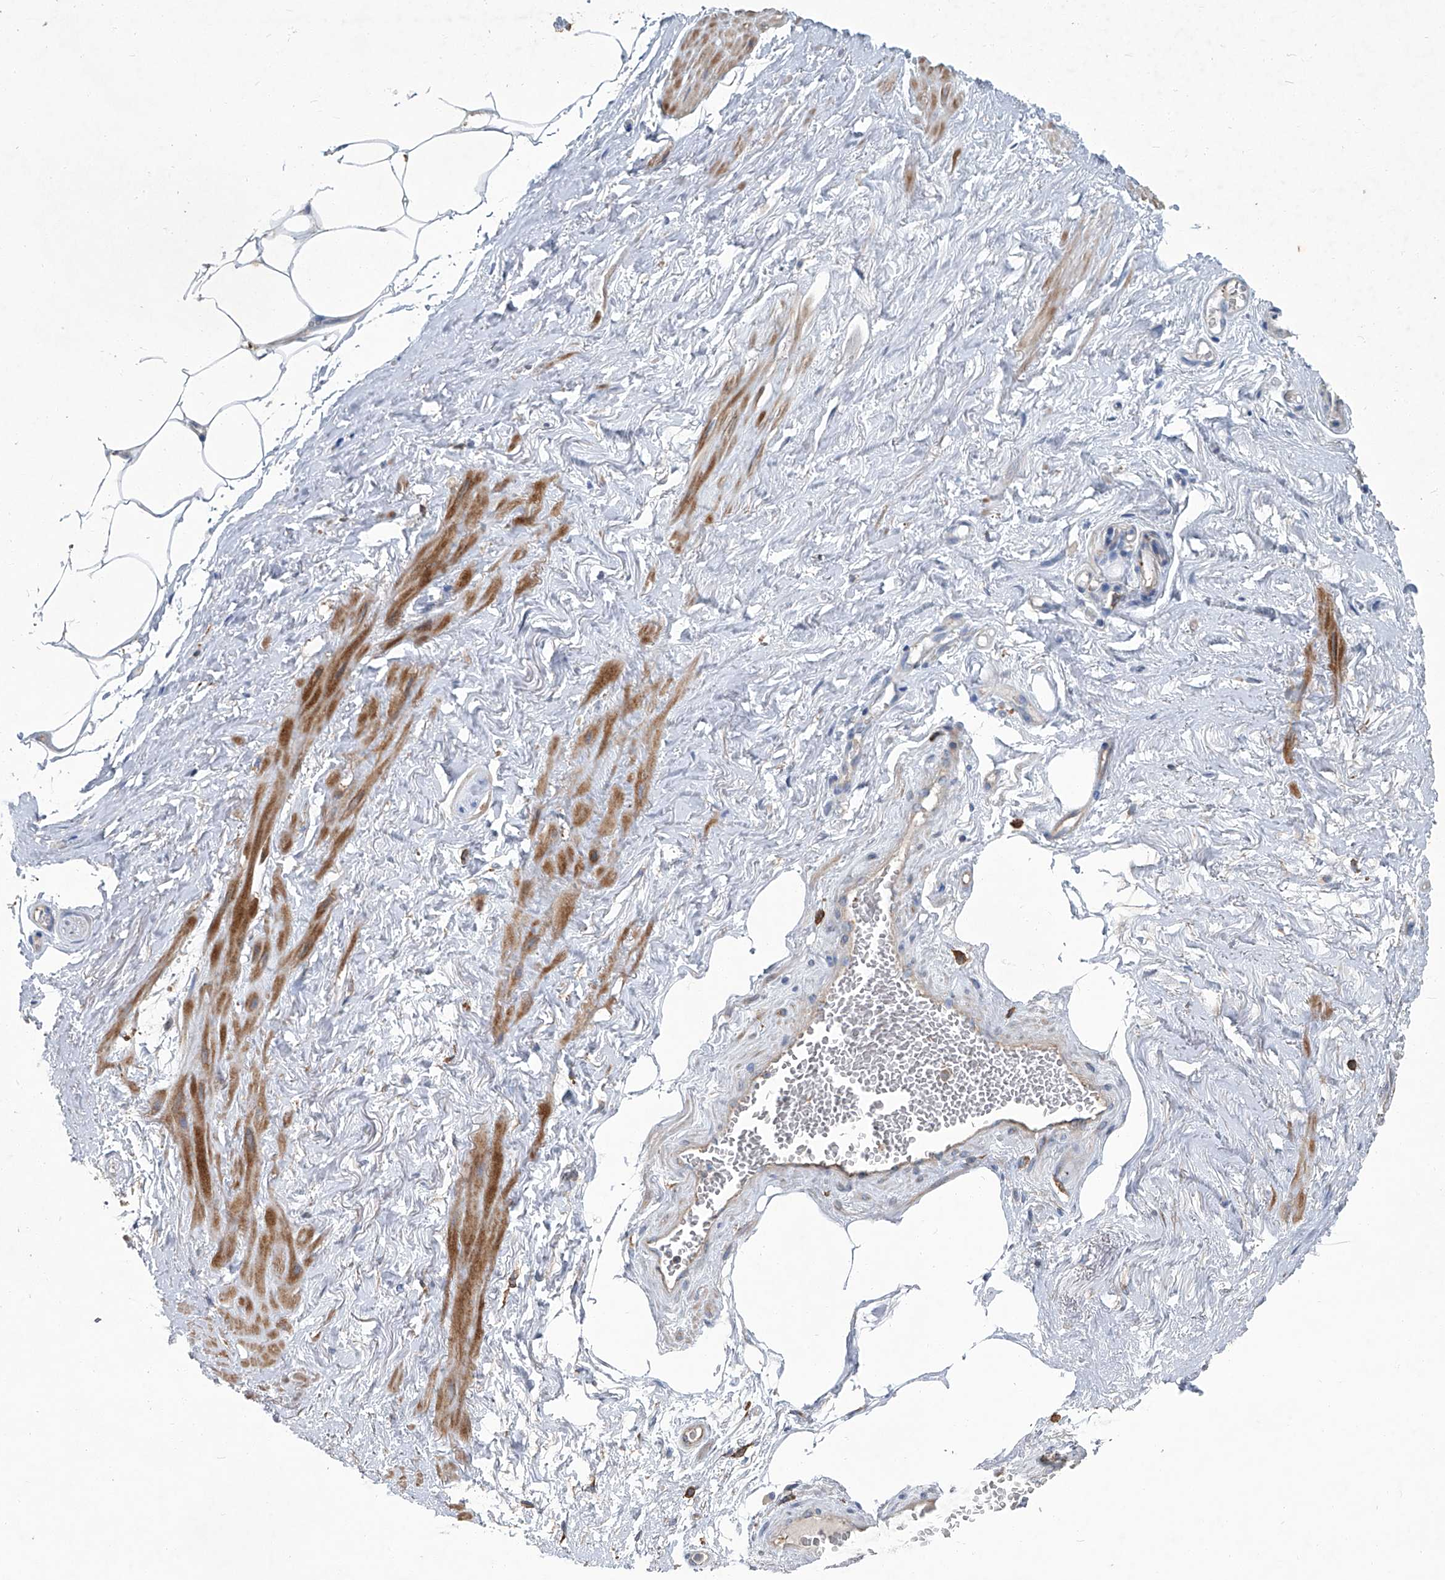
{"staining": {"intensity": "weak", "quantity": "25%-75%", "location": "cytoplasmic/membranous"}, "tissue": "adipose tissue", "cell_type": "Adipocytes", "image_type": "normal", "snomed": [{"axis": "morphology", "description": "Normal tissue, NOS"}, {"axis": "morphology", "description": "Adenocarcinoma, Low grade"}, {"axis": "topography", "description": "Prostate"}, {"axis": "topography", "description": "Peripheral nerve tissue"}], "caption": "The photomicrograph shows immunohistochemical staining of benign adipose tissue. There is weak cytoplasmic/membranous expression is present in approximately 25%-75% of adipocytes. (brown staining indicates protein expression, while blue staining denotes nuclei).", "gene": "PIGH", "patient": {"sex": "male", "age": 63}}